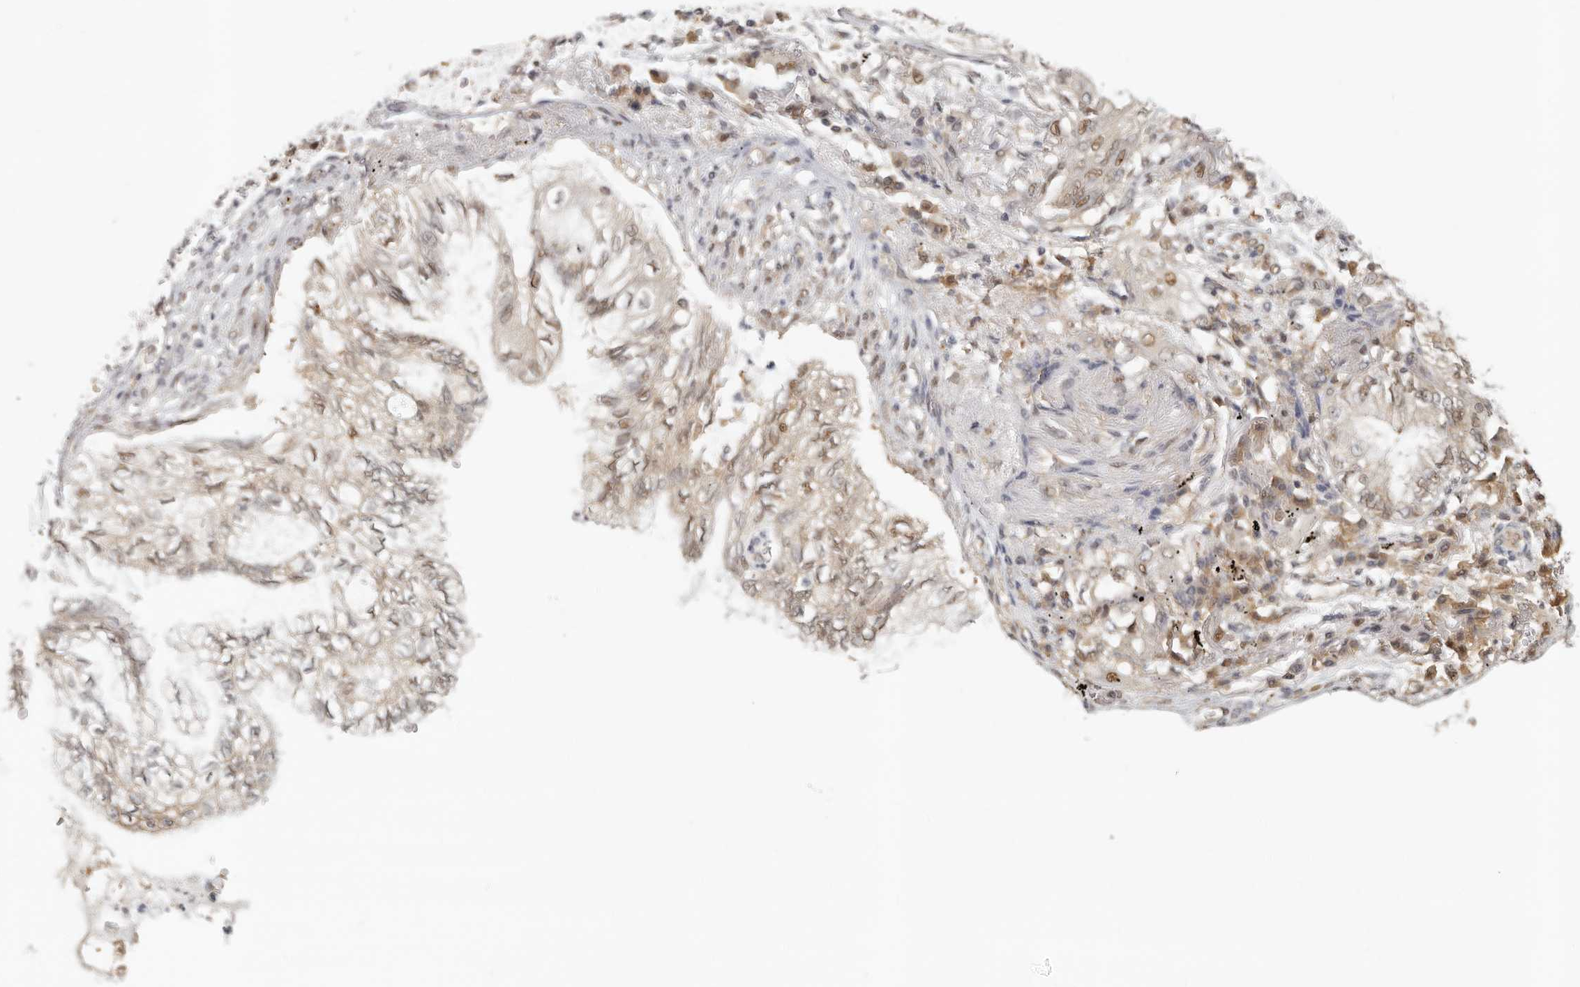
{"staining": {"intensity": "weak", "quantity": ">75%", "location": "cytoplasmic/membranous,nuclear"}, "tissue": "lung cancer", "cell_type": "Tumor cells", "image_type": "cancer", "snomed": [{"axis": "morphology", "description": "Adenocarcinoma, NOS"}, {"axis": "topography", "description": "Lung"}], "caption": "DAB (3,3'-diaminobenzidine) immunohistochemical staining of lung cancer (adenocarcinoma) shows weak cytoplasmic/membranous and nuclear protein positivity in about >75% of tumor cells.", "gene": "PSMA5", "patient": {"sex": "female", "age": 70}}